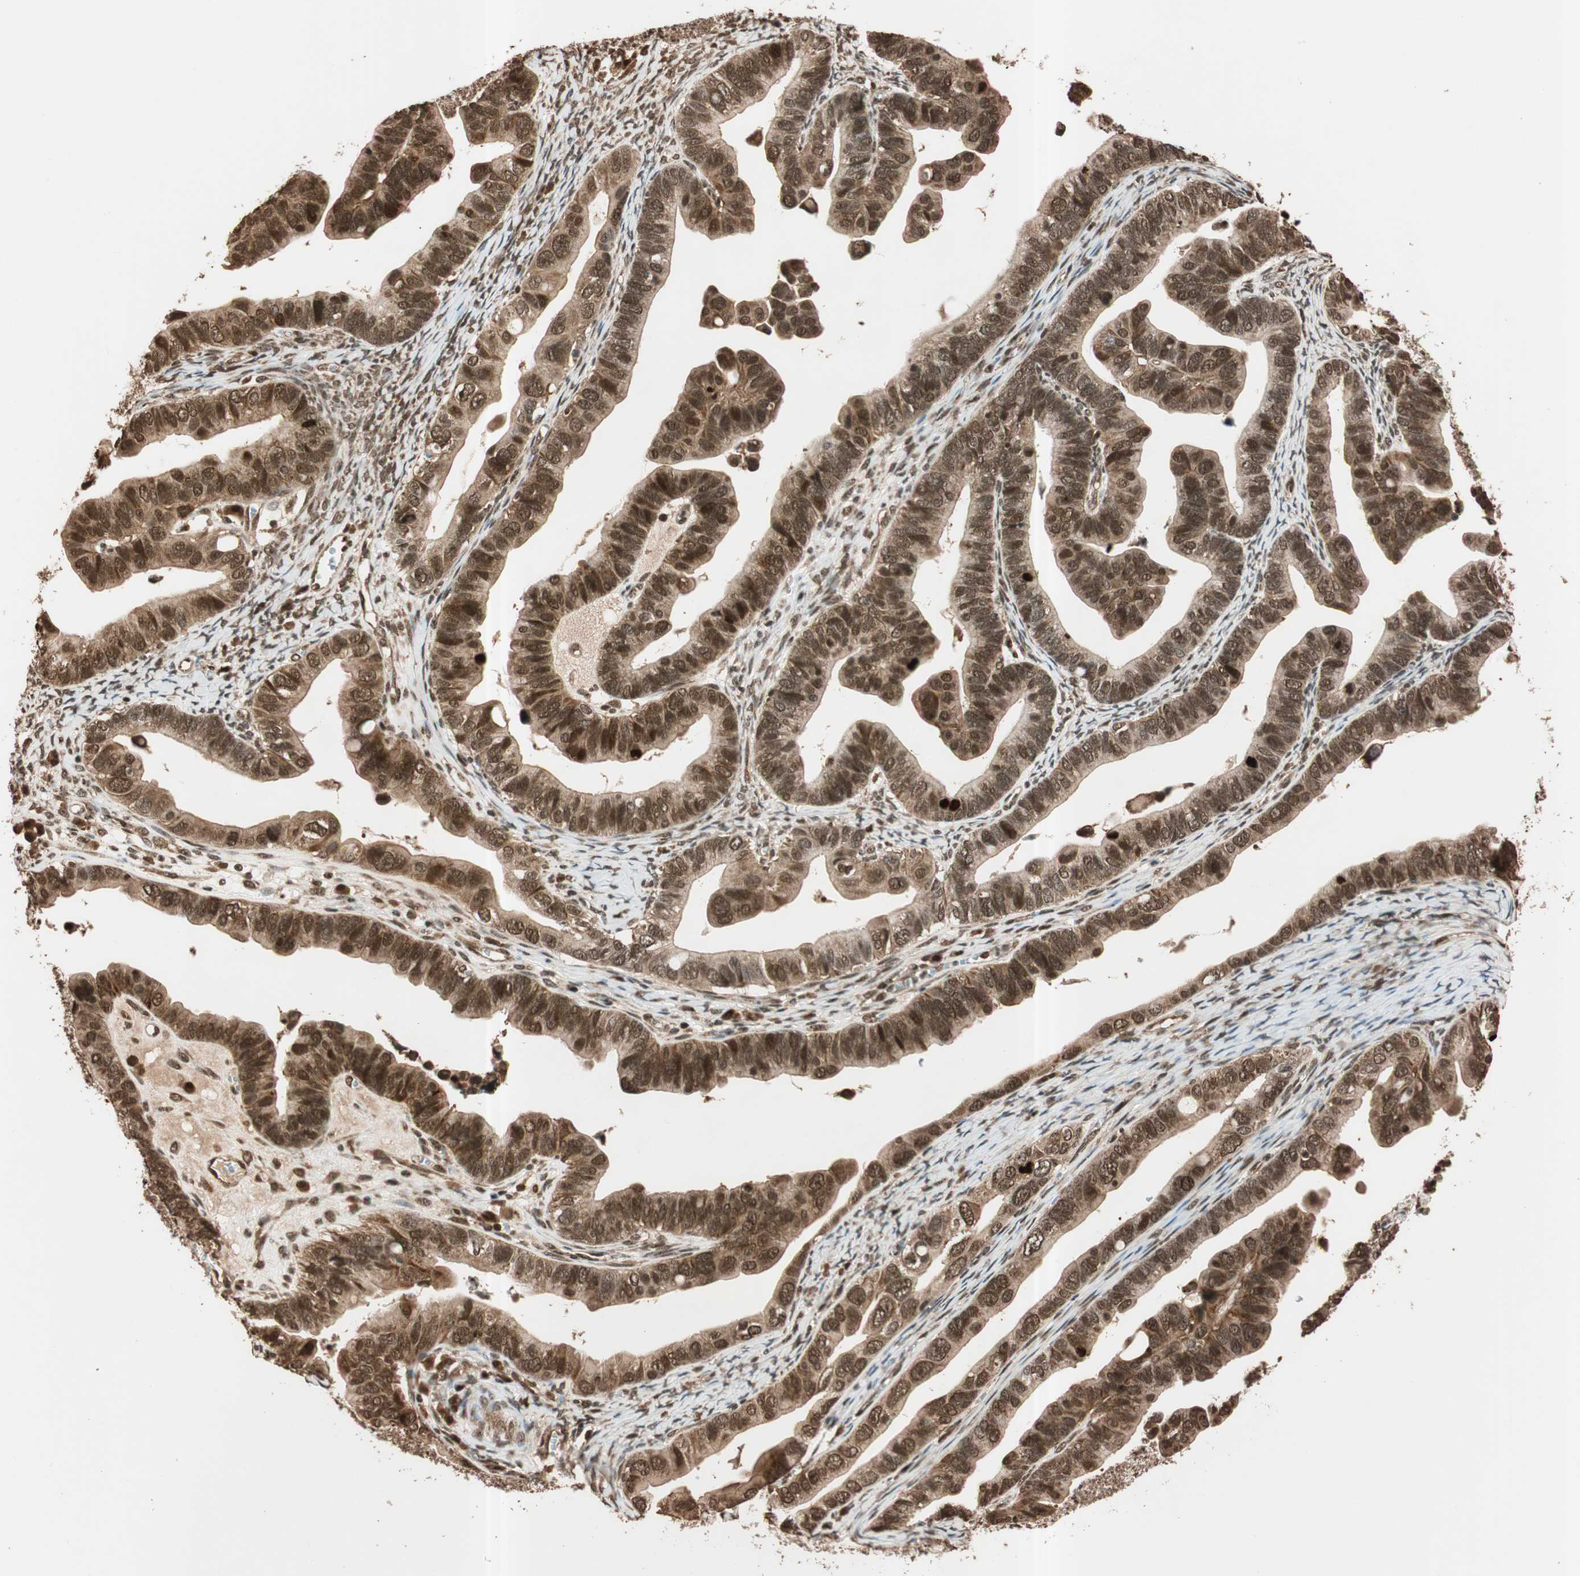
{"staining": {"intensity": "strong", "quantity": ">75%", "location": "cytoplasmic/membranous,nuclear"}, "tissue": "ovarian cancer", "cell_type": "Tumor cells", "image_type": "cancer", "snomed": [{"axis": "morphology", "description": "Cystadenocarcinoma, serous, NOS"}, {"axis": "topography", "description": "Ovary"}], "caption": "The micrograph exhibits immunohistochemical staining of ovarian serous cystadenocarcinoma. There is strong cytoplasmic/membranous and nuclear positivity is appreciated in approximately >75% of tumor cells.", "gene": "ALKBH5", "patient": {"sex": "female", "age": 56}}